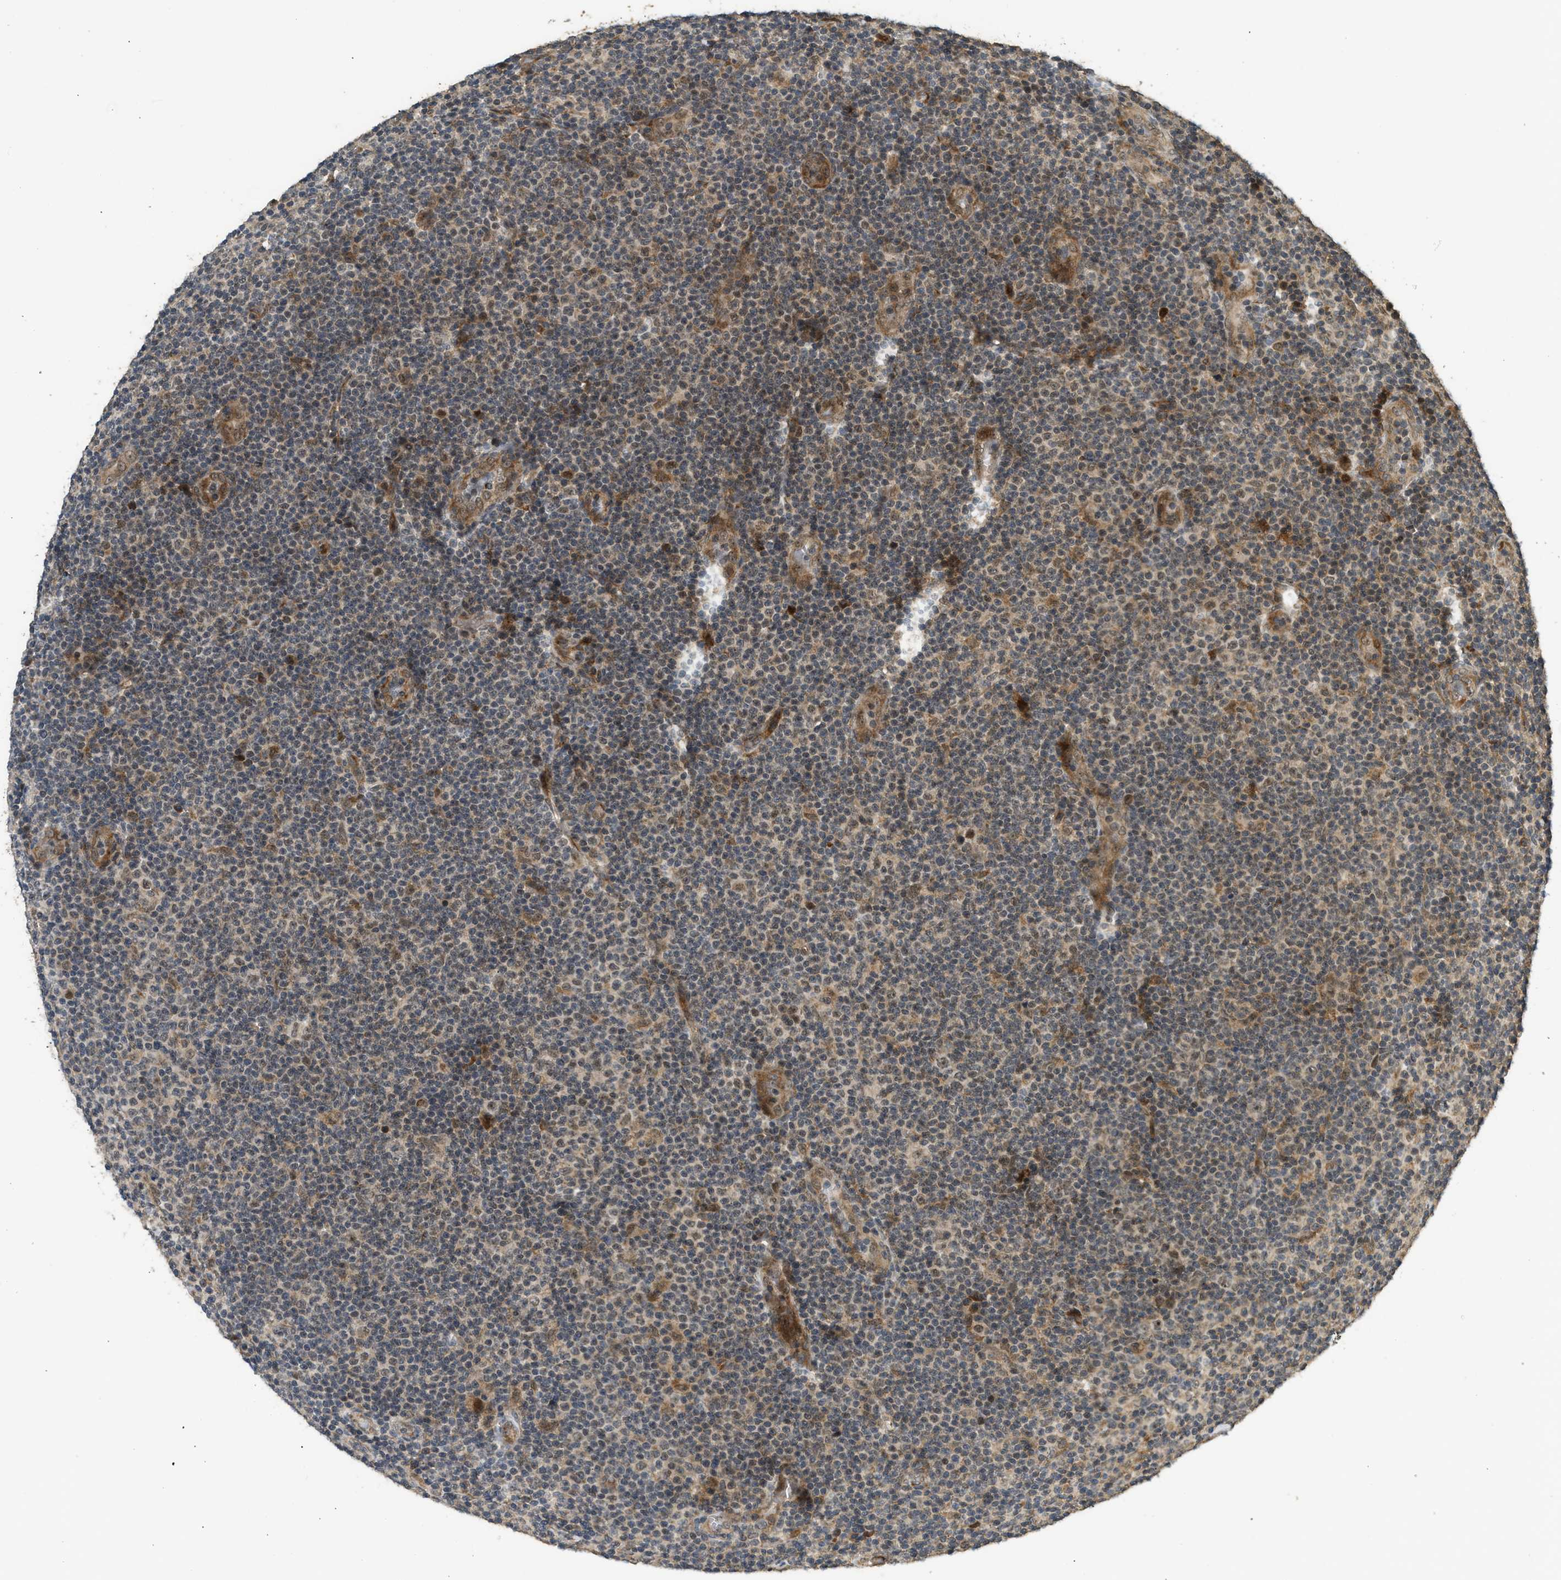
{"staining": {"intensity": "weak", "quantity": "25%-75%", "location": "cytoplasmic/membranous,nuclear"}, "tissue": "lymphoma", "cell_type": "Tumor cells", "image_type": "cancer", "snomed": [{"axis": "morphology", "description": "Malignant lymphoma, non-Hodgkin's type, Low grade"}, {"axis": "topography", "description": "Lymph node"}], "caption": "Immunohistochemistry (IHC) photomicrograph of lymphoma stained for a protein (brown), which displays low levels of weak cytoplasmic/membranous and nuclear staining in approximately 25%-75% of tumor cells.", "gene": "GET1", "patient": {"sex": "male", "age": 83}}